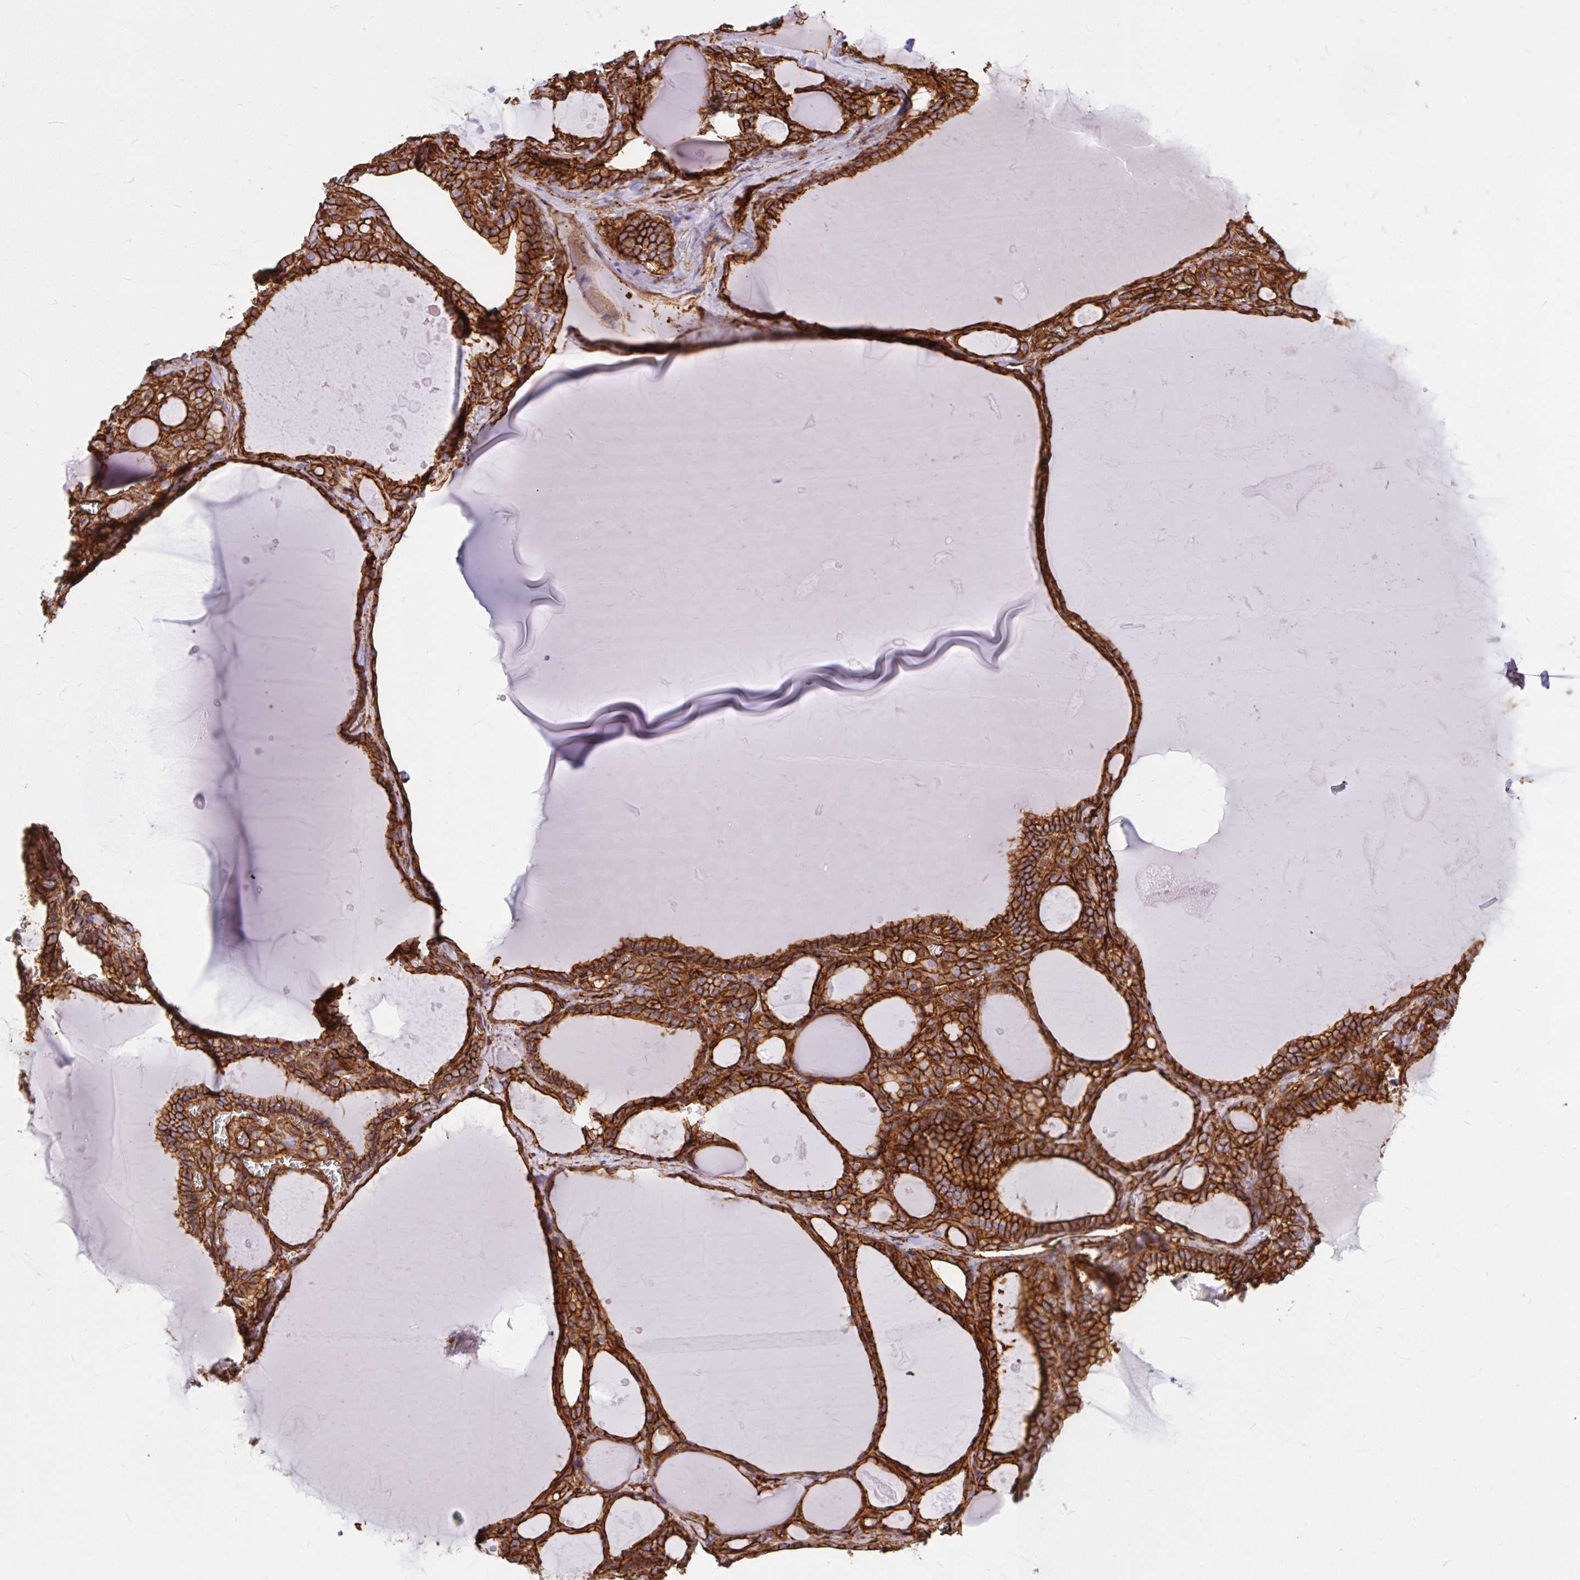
{"staining": {"intensity": "strong", "quantity": ">75%", "location": "cytoplasmic/membranous"}, "tissue": "thyroid gland", "cell_type": "Glandular cells", "image_type": "normal", "snomed": [{"axis": "morphology", "description": "Normal tissue, NOS"}, {"axis": "topography", "description": "Thyroid gland"}], "caption": "Immunohistochemical staining of normal human thyroid gland shows >75% levels of strong cytoplasmic/membranous protein expression in about >75% of glandular cells.", "gene": "MAP1LC3B2", "patient": {"sex": "male", "age": 56}}